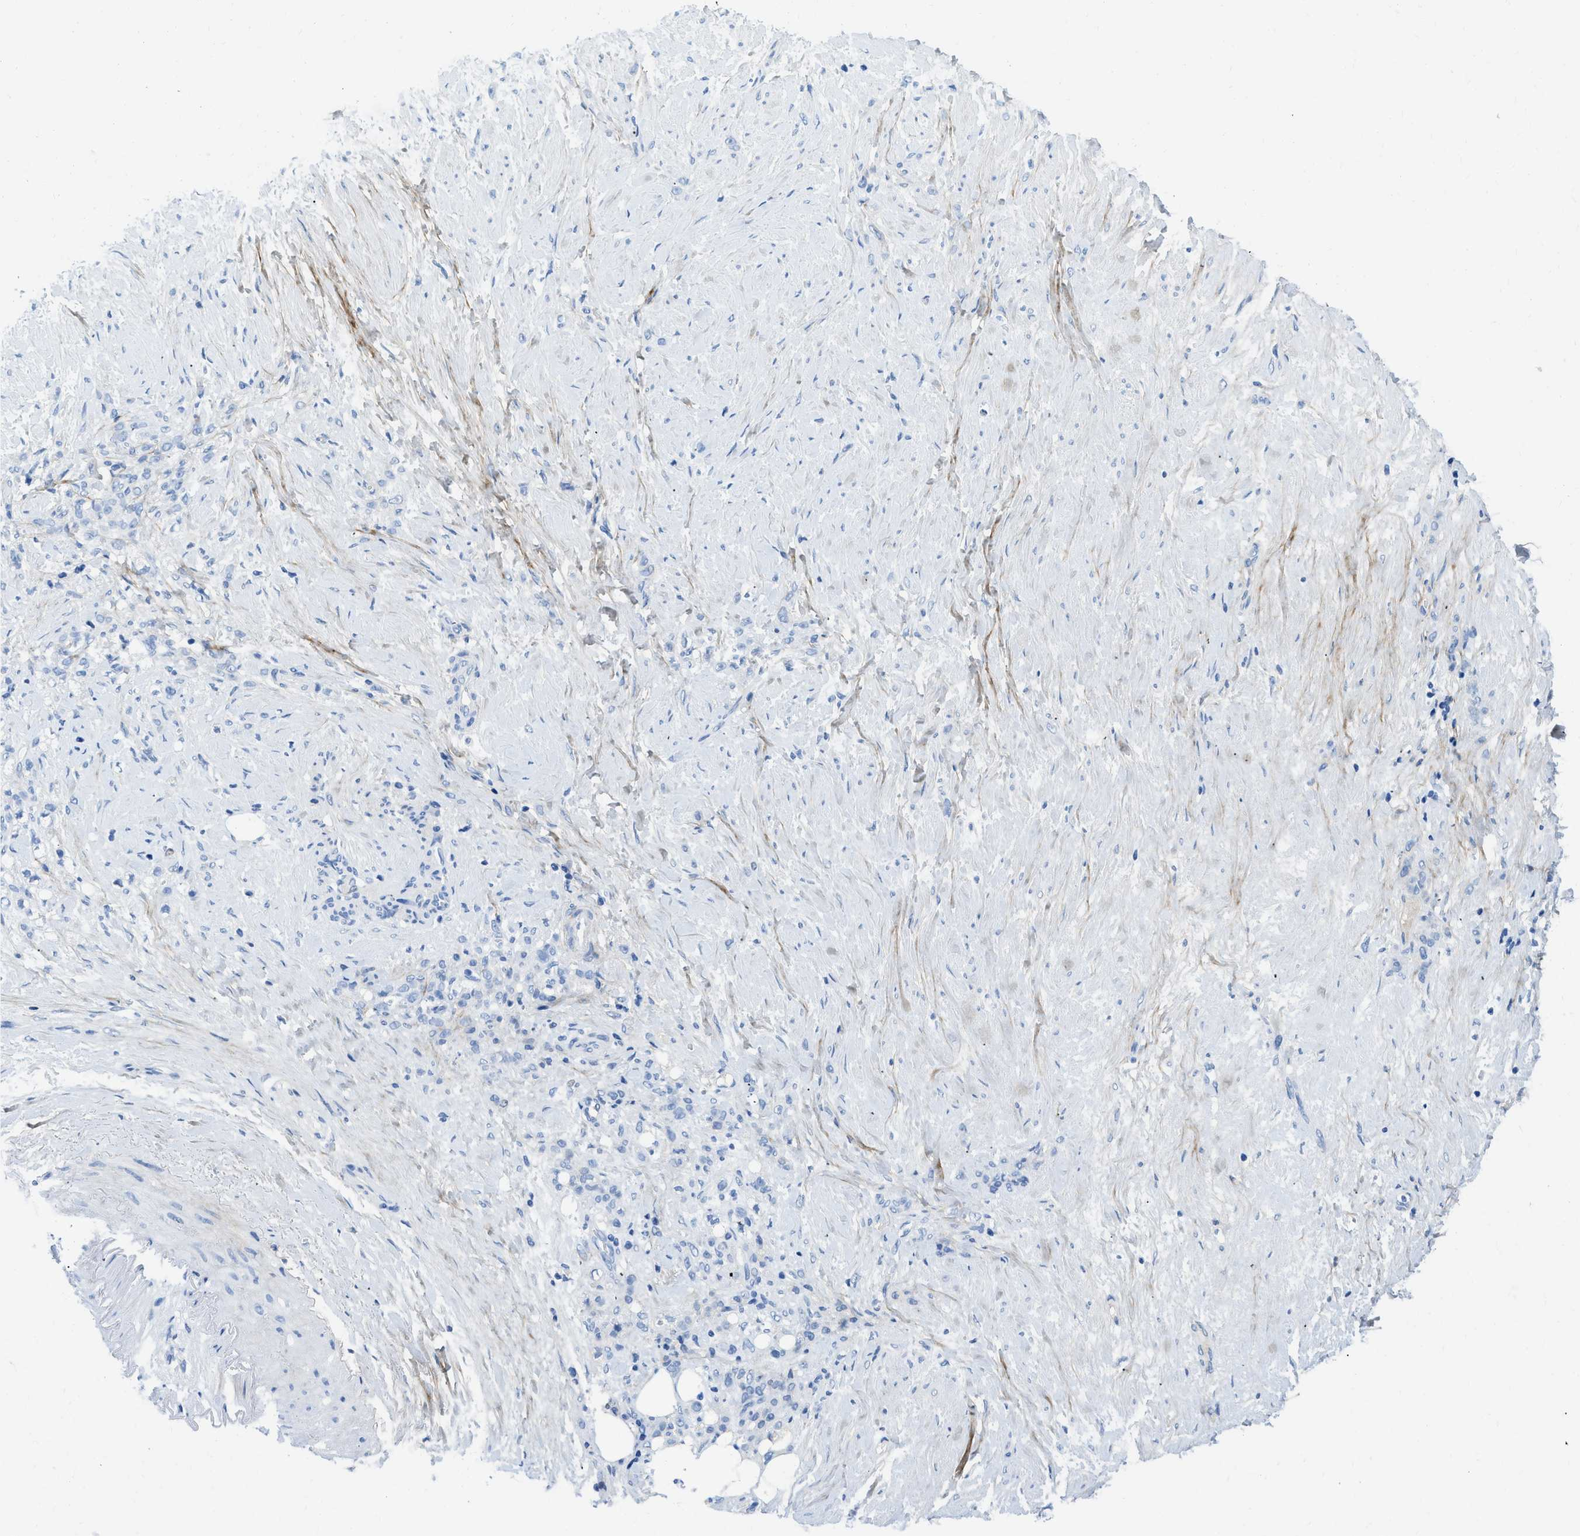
{"staining": {"intensity": "negative", "quantity": "none", "location": "none"}, "tissue": "stomach cancer", "cell_type": "Tumor cells", "image_type": "cancer", "snomed": [{"axis": "morphology", "description": "Adenocarcinoma, NOS"}, {"axis": "topography", "description": "Stomach"}], "caption": "Protein analysis of stomach cancer (adenocarcinoma) displays no significant expression in tumor cells.", "gene": "COL3A1", "patient": {"sex": "male", "age": 82}}